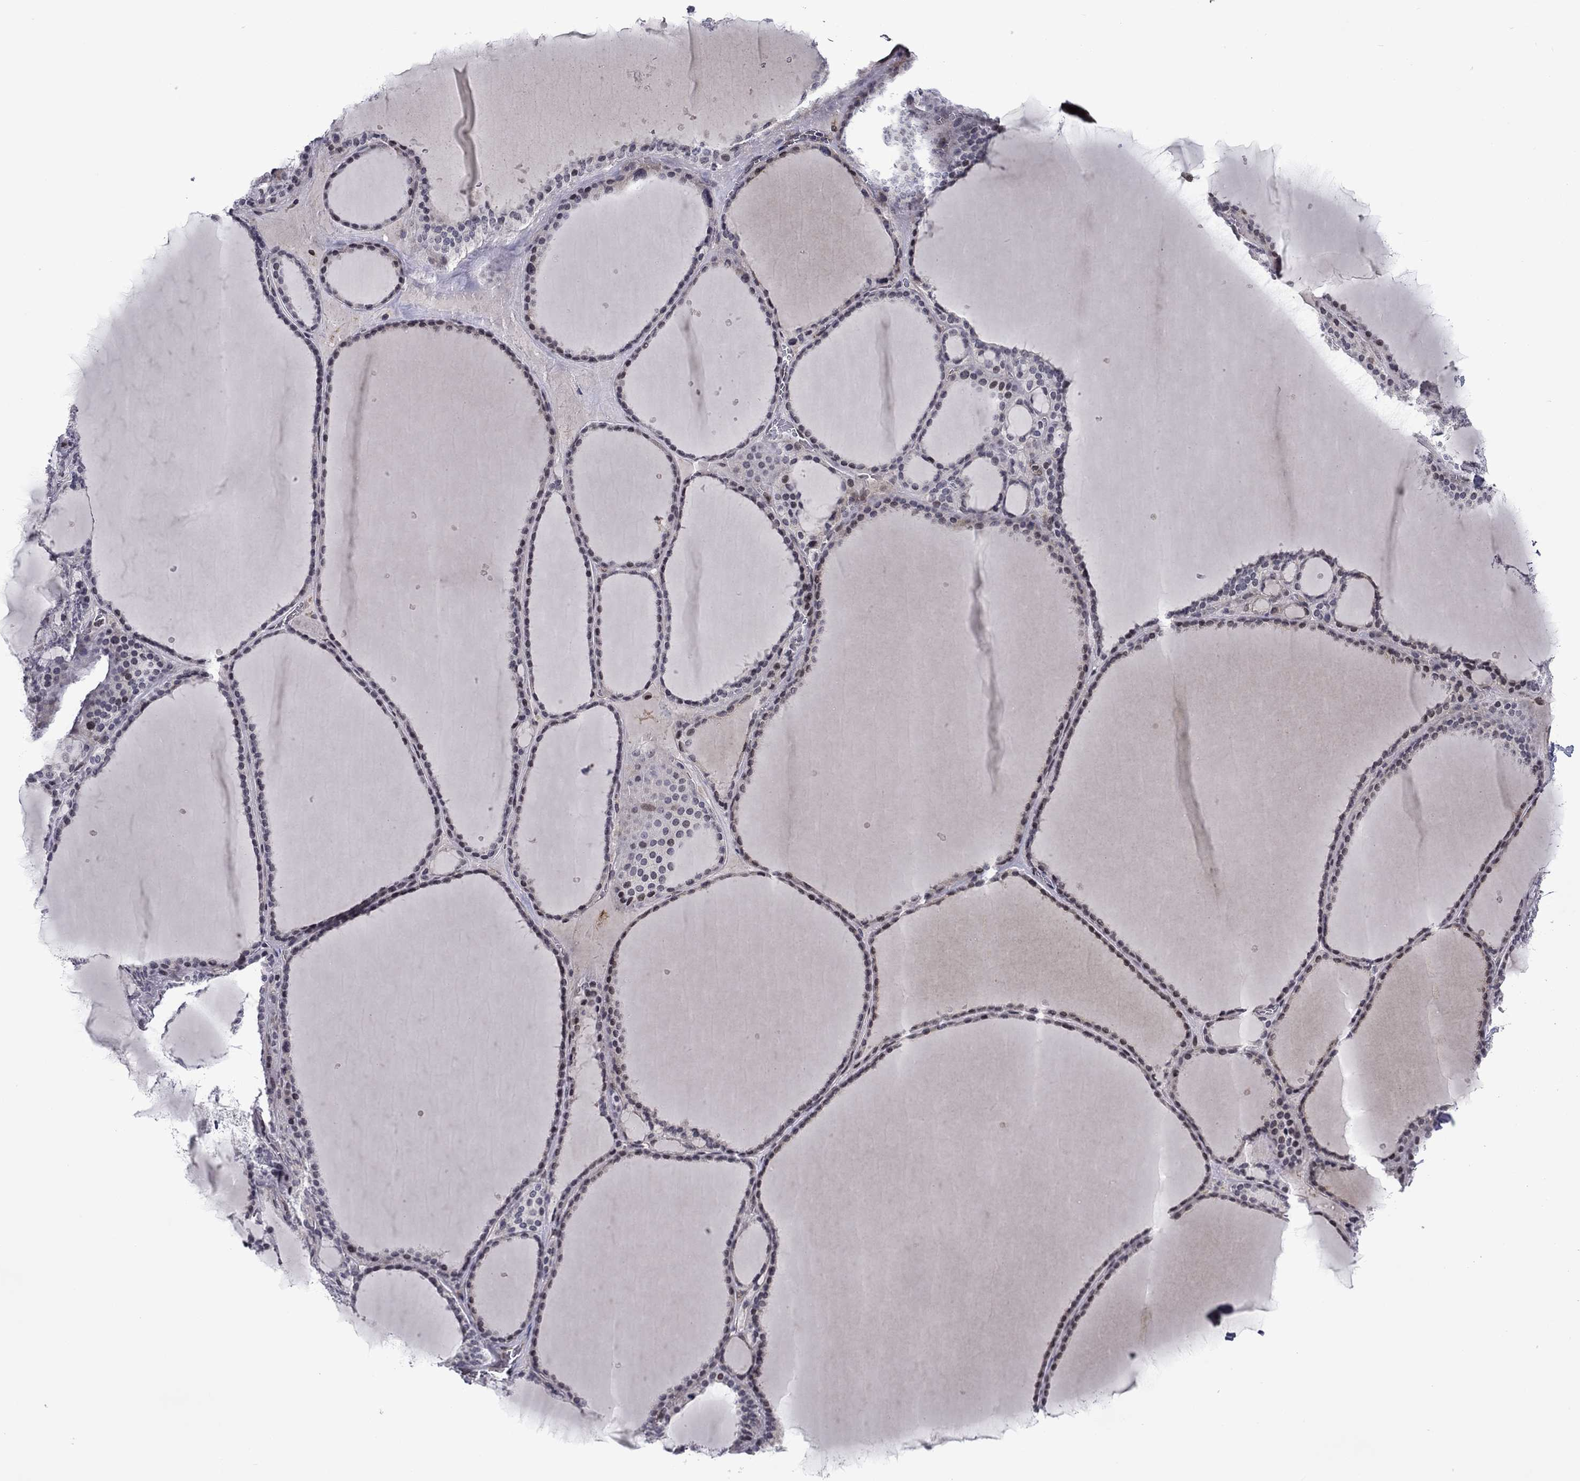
{"staining": {"intensity": "negative", "quantity": "none", "location": "none"}, "tissue": "thyroid gland", "cell_type": "Glandular cells", "image_type": "normal", "snomed": [{"axis": "morphology", "description": "Normal tissue, NOS"}, {"axis": "topography", "description": "Thyroid gland"}], "caption": "Image shows no protein expression in glandular cells of normal thyroid gland.", "gene": "B3GAT1", "patient": {"sex": "male", "age": 63}}